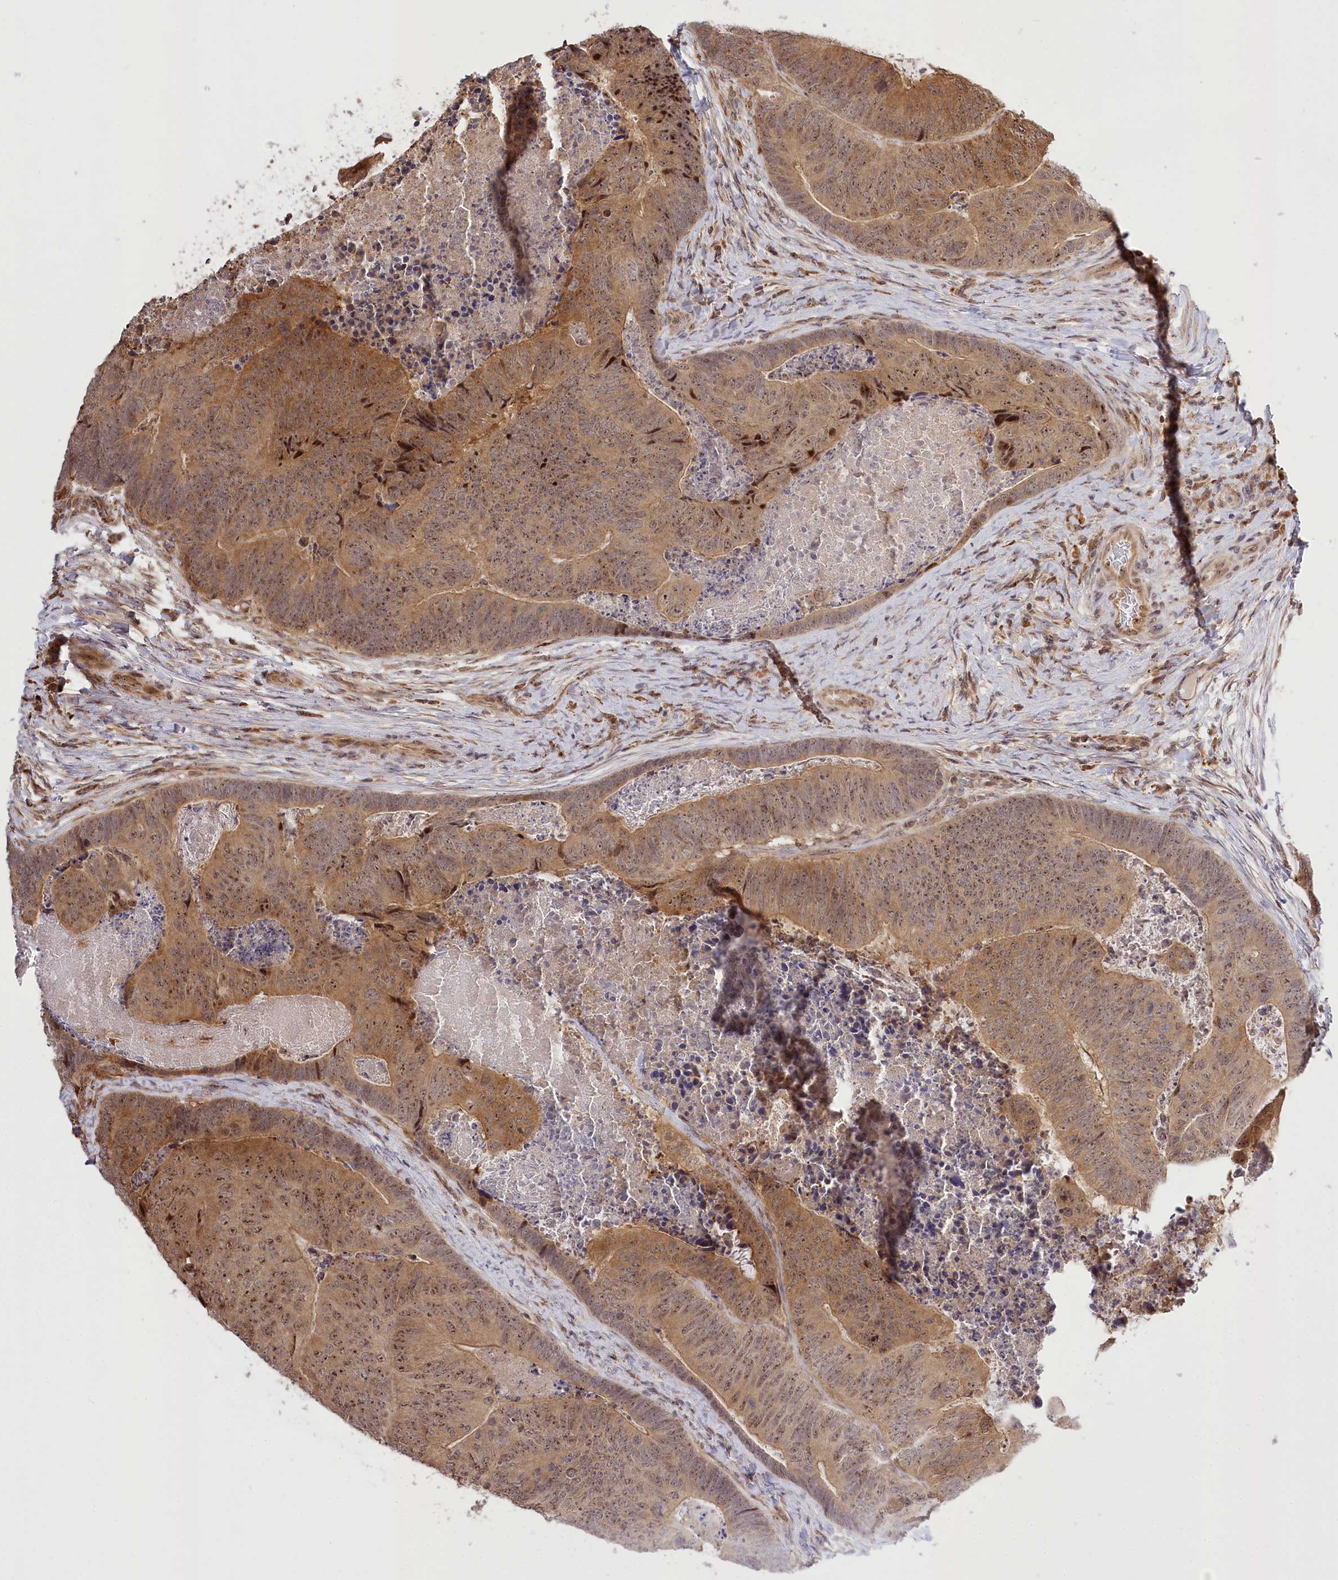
{"staining": {"intensity": "moderate", "quantity": ">75%", "location": "cytoplasmic/membranous,nuclear"}, "tissue": "colorectal cancer", "cell_type": "Tumor cells", "image_type": "cancer", "snomed": [{"axis": "morphology", "description": "Adenocarcinoma, NOS"}, {"axis": "topography", "description": "Colon"}], "caption": "A brown stain highlights moderate cytoplasmic/membranous and nuclear staining of a protein in colorectal cancer tumor cells. (brown staining indicates protein expression, while blue staining denotes nuclei).", "gene": "SERGEF", "patient": {"sex": "female", "age": 67}}